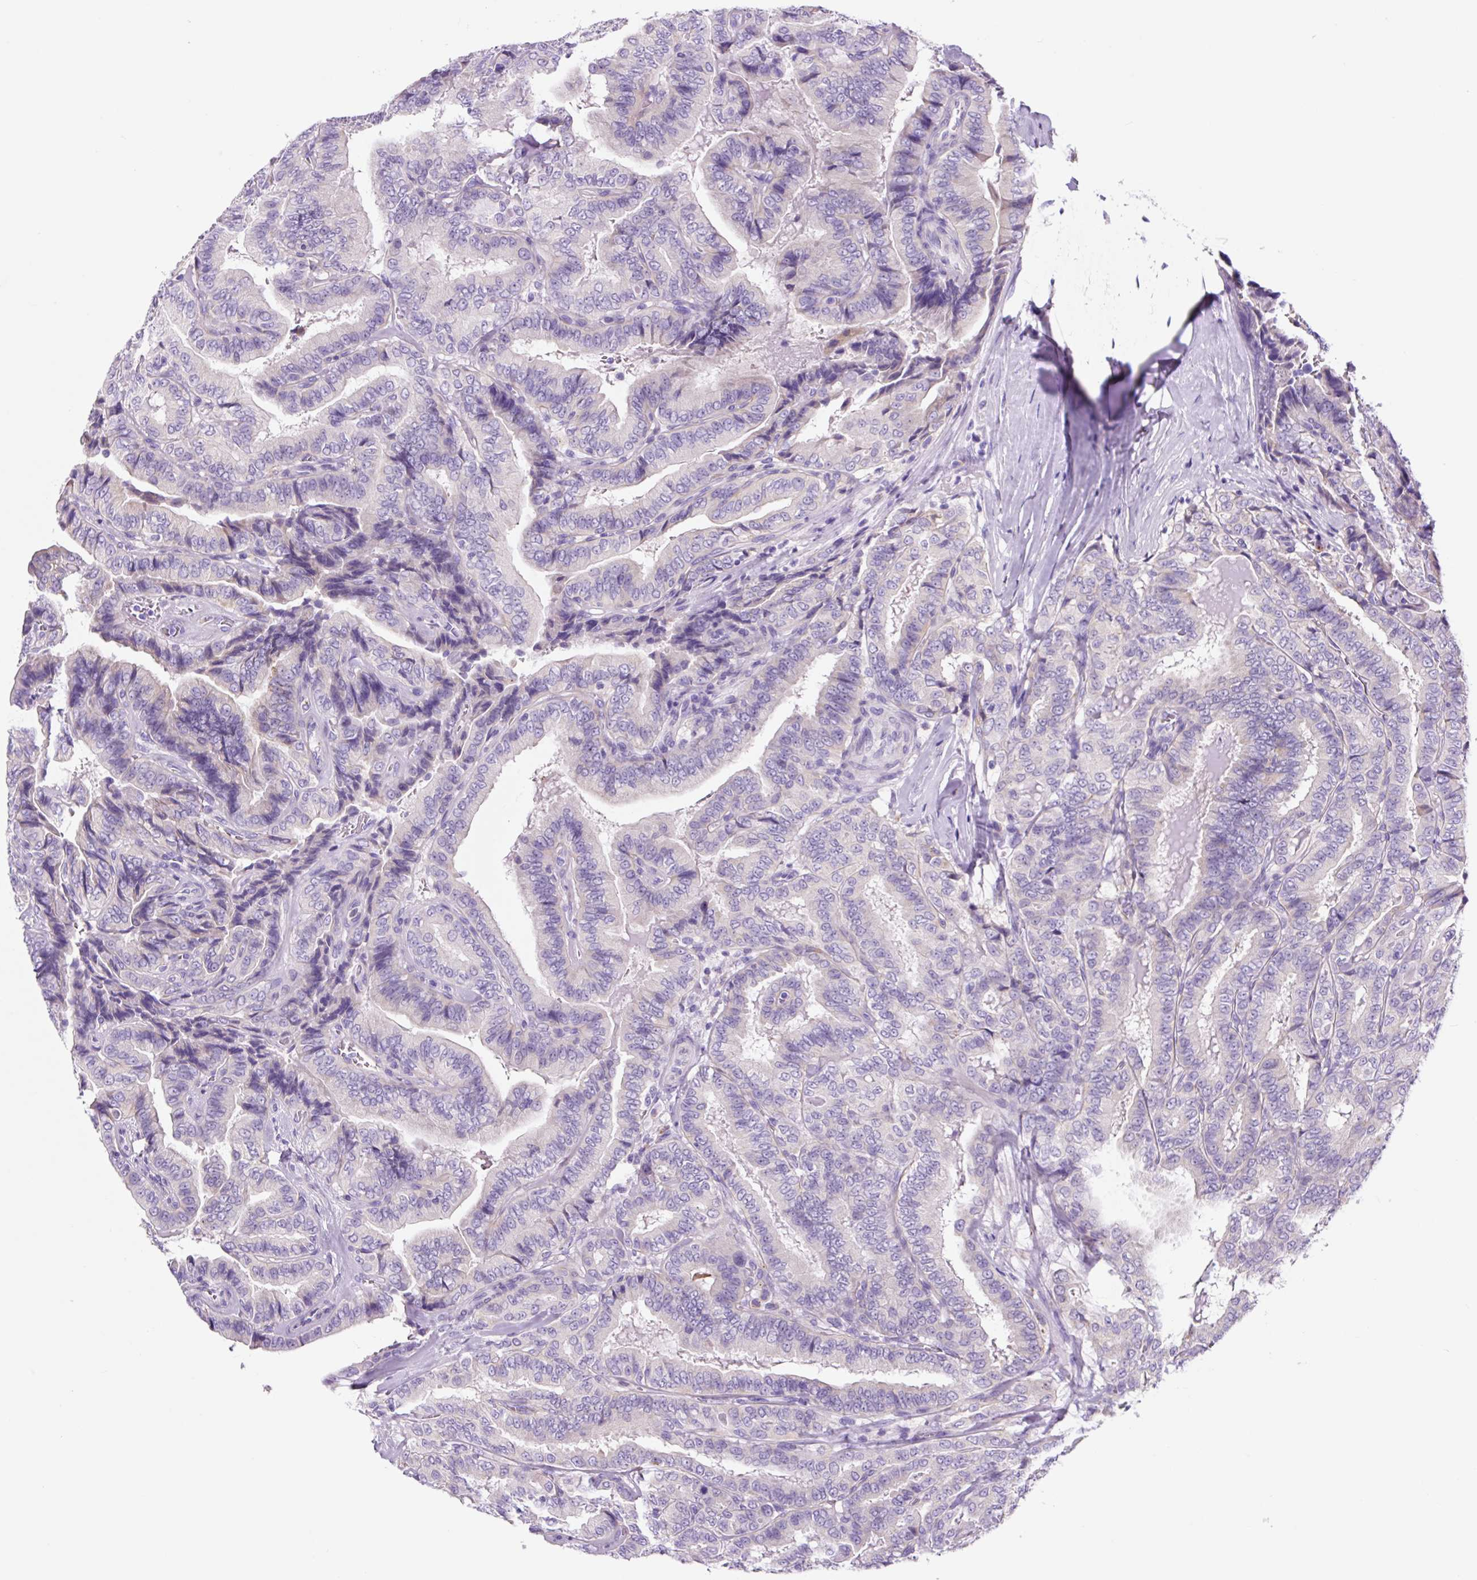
{"staining": {"intensity": "negative", "quantity": "none", "location": "none"}, "tissue": "thyroid cancer", "cell_type": "Tumor cells", "image_type": "cancer", "snomed": [{"axis": "morphology", "description": "Papillary adenocarcinoma, NOS"}, {"axis": "topography", "description": "Thyroid gland"}], "caption": "This is a micrograph of IHC staining of thyroid papillary adenocarcinoma, which shows no staining in tumor cells. (DAB immunohistochemistry with hematoxylin counter stain).", "gene": "LCN10", "patient": {"sex": "male", "age": 61}}